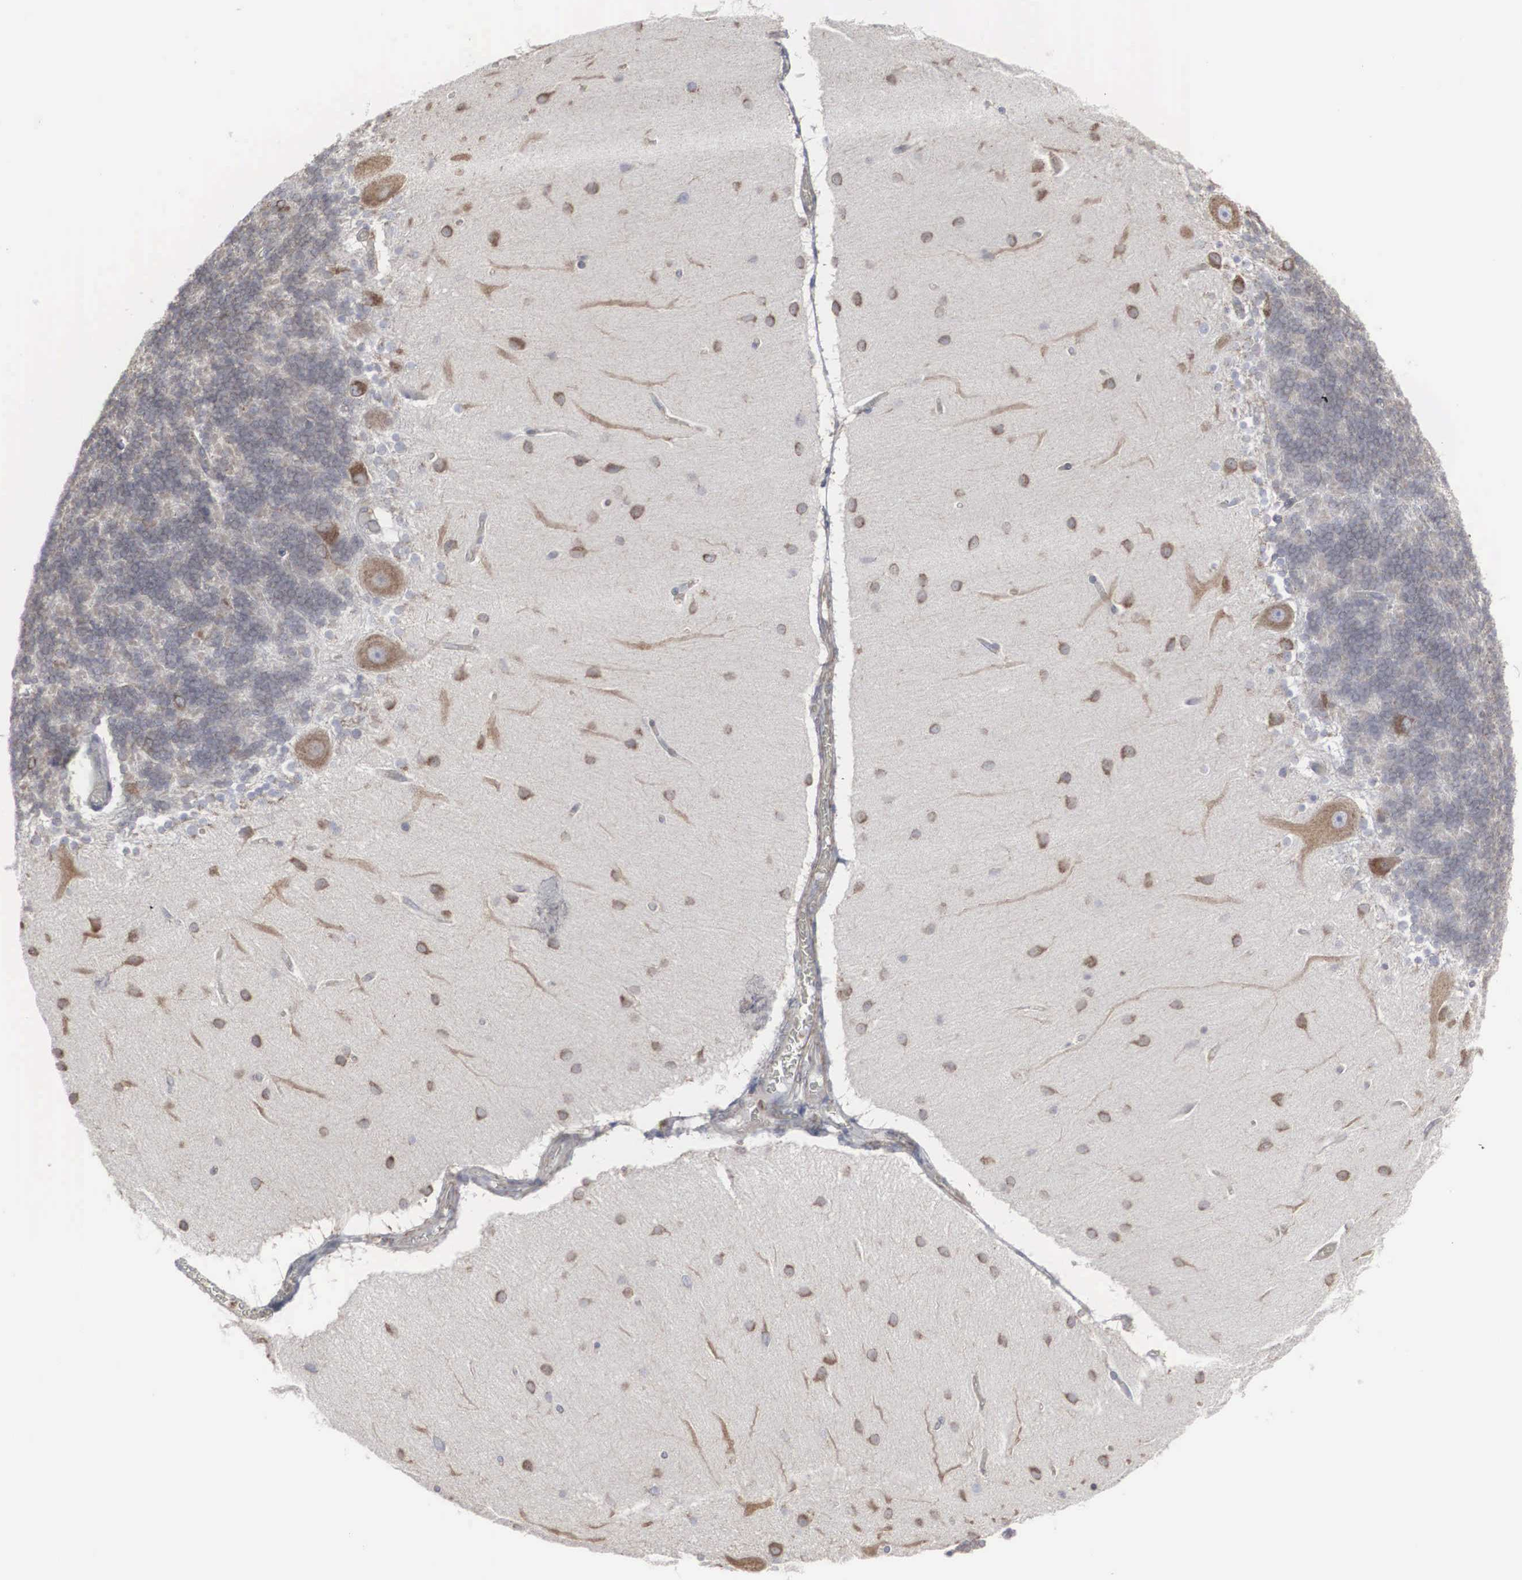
{"staining": {"intensity": "moderate", "quantity": ">75%", "location": "cytoplasmic/membranous"}, "tissue": "cerebellum", "cell_type": "Cells in granular layer", "image_type": "normal", "snomed": [{"axis": "morphology", "description": "Normal tissue, NOS"}, {"axis": "topography", "description": "Cerebellum"}], "caption": "Cerebellum was stained to show a protein in brown. There is medium levels of moderate cytoplasmic/membranous staining in approximately >75% of cells in granular layer. Using DAB (3,3'-diaminobenzidine) (brown) and hematoxylin (blue) stains, captured at high magnification using brightfield microscopy.", "gene": "CTAGE15", "patient": {"sex": "female", "age": 54}}